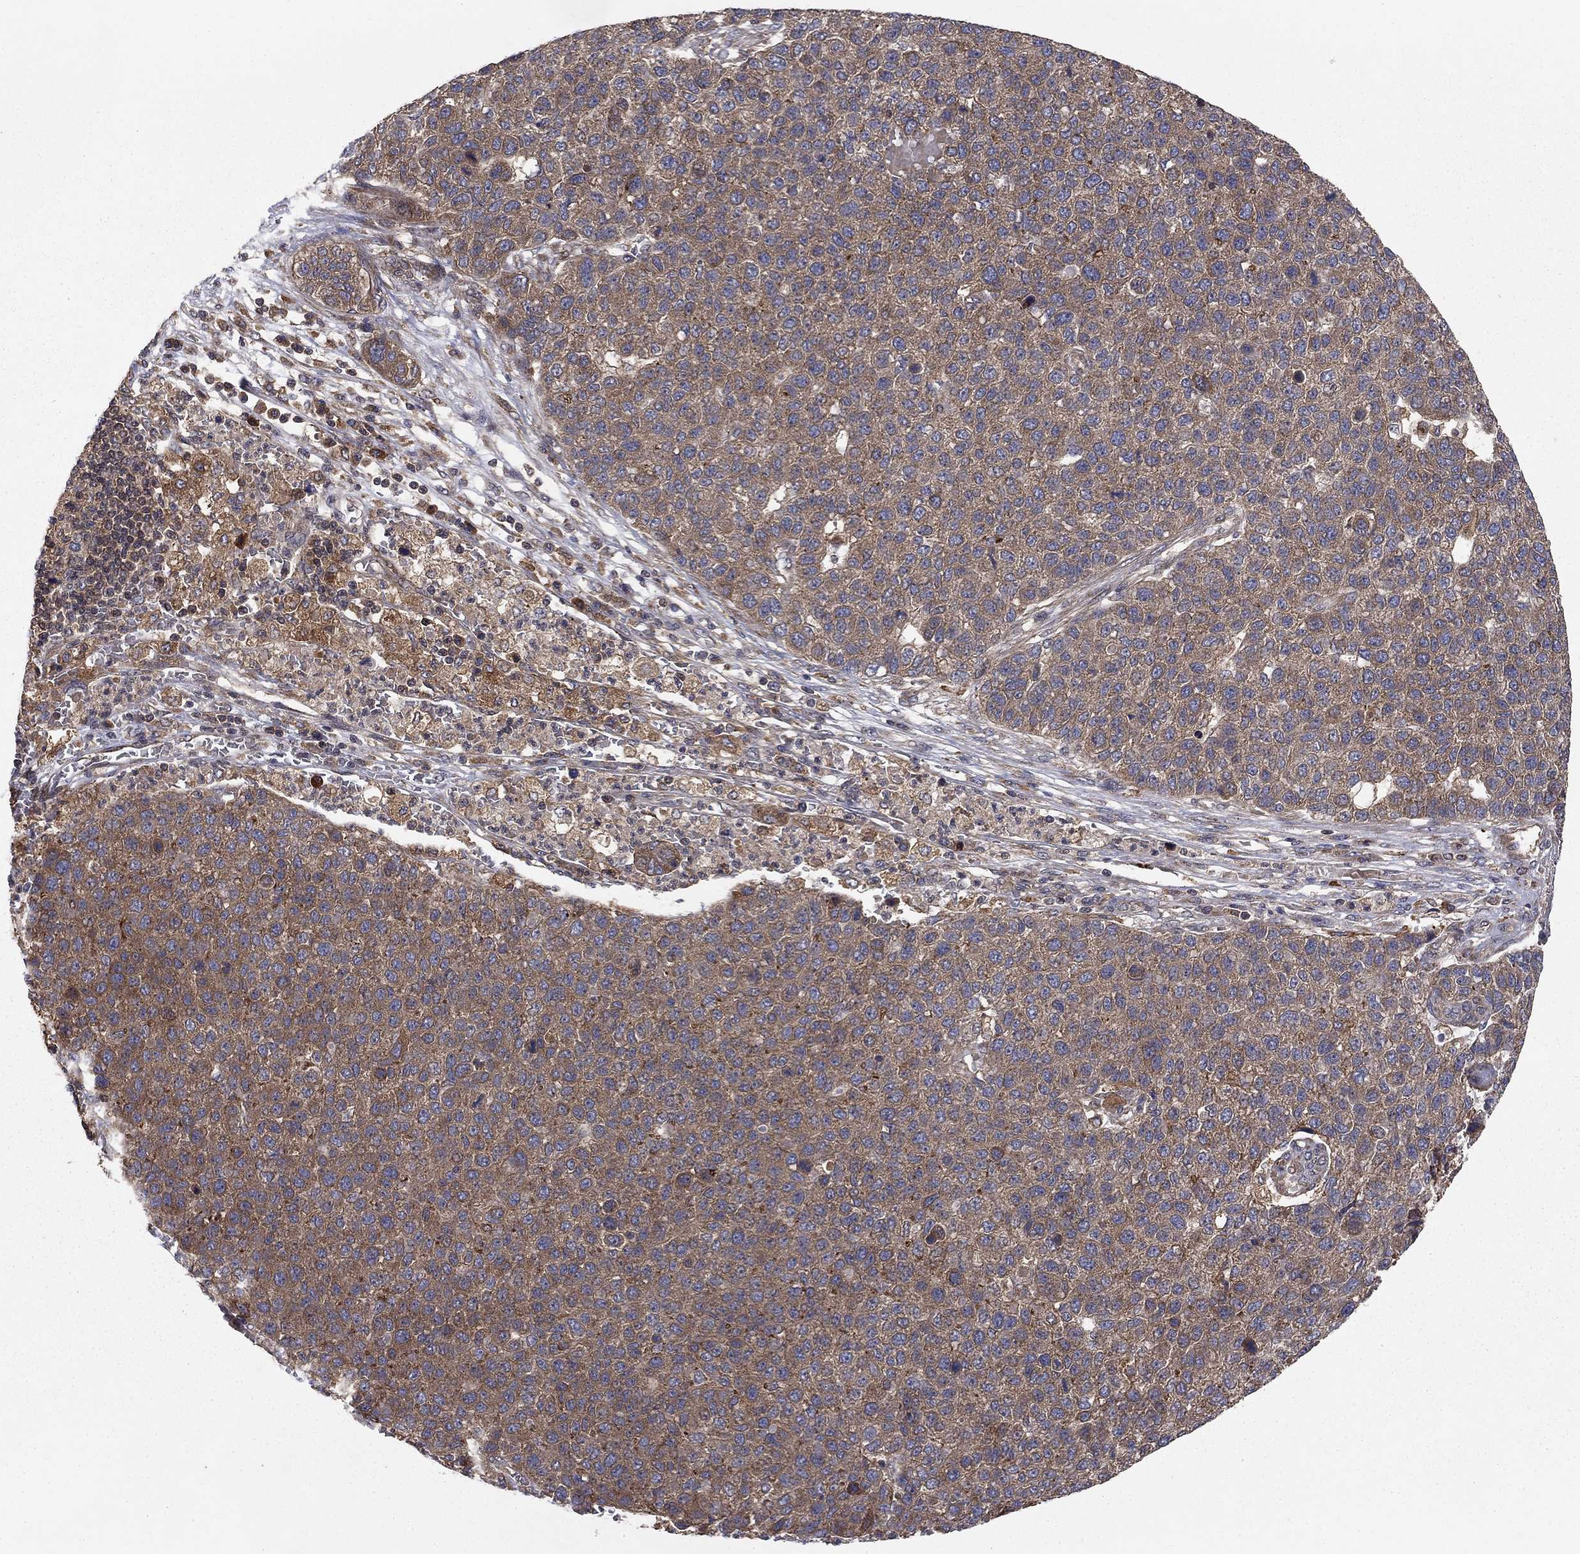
{"staining": {"intensity": "moderate", "quantity": ">75%", "location": "cytoplasmic/membranous"}, "tissue": "pancreatic cancer", "cell_type": "Tumor cells", "image_type": "cancer", "snomed": [{"axis": "morphology", "description": "Adenocarcinoma, NOS"}, {"axis": "topography", "description": "Pancreas"}], "caption": "An IHC photomicrograph of neoplastic tissue is shown. Protein staining in brown highlights moderate cytoplasmic/membranous positivity in adenocarcinoma (pancreatic) within tumor cells. (Stains: DAB in brown, nuclei in blue, Microscopy: brightfield microscopy at high magnification).", "gene": "BABAM2", "patient": {"sex": "female", "age": 61}}